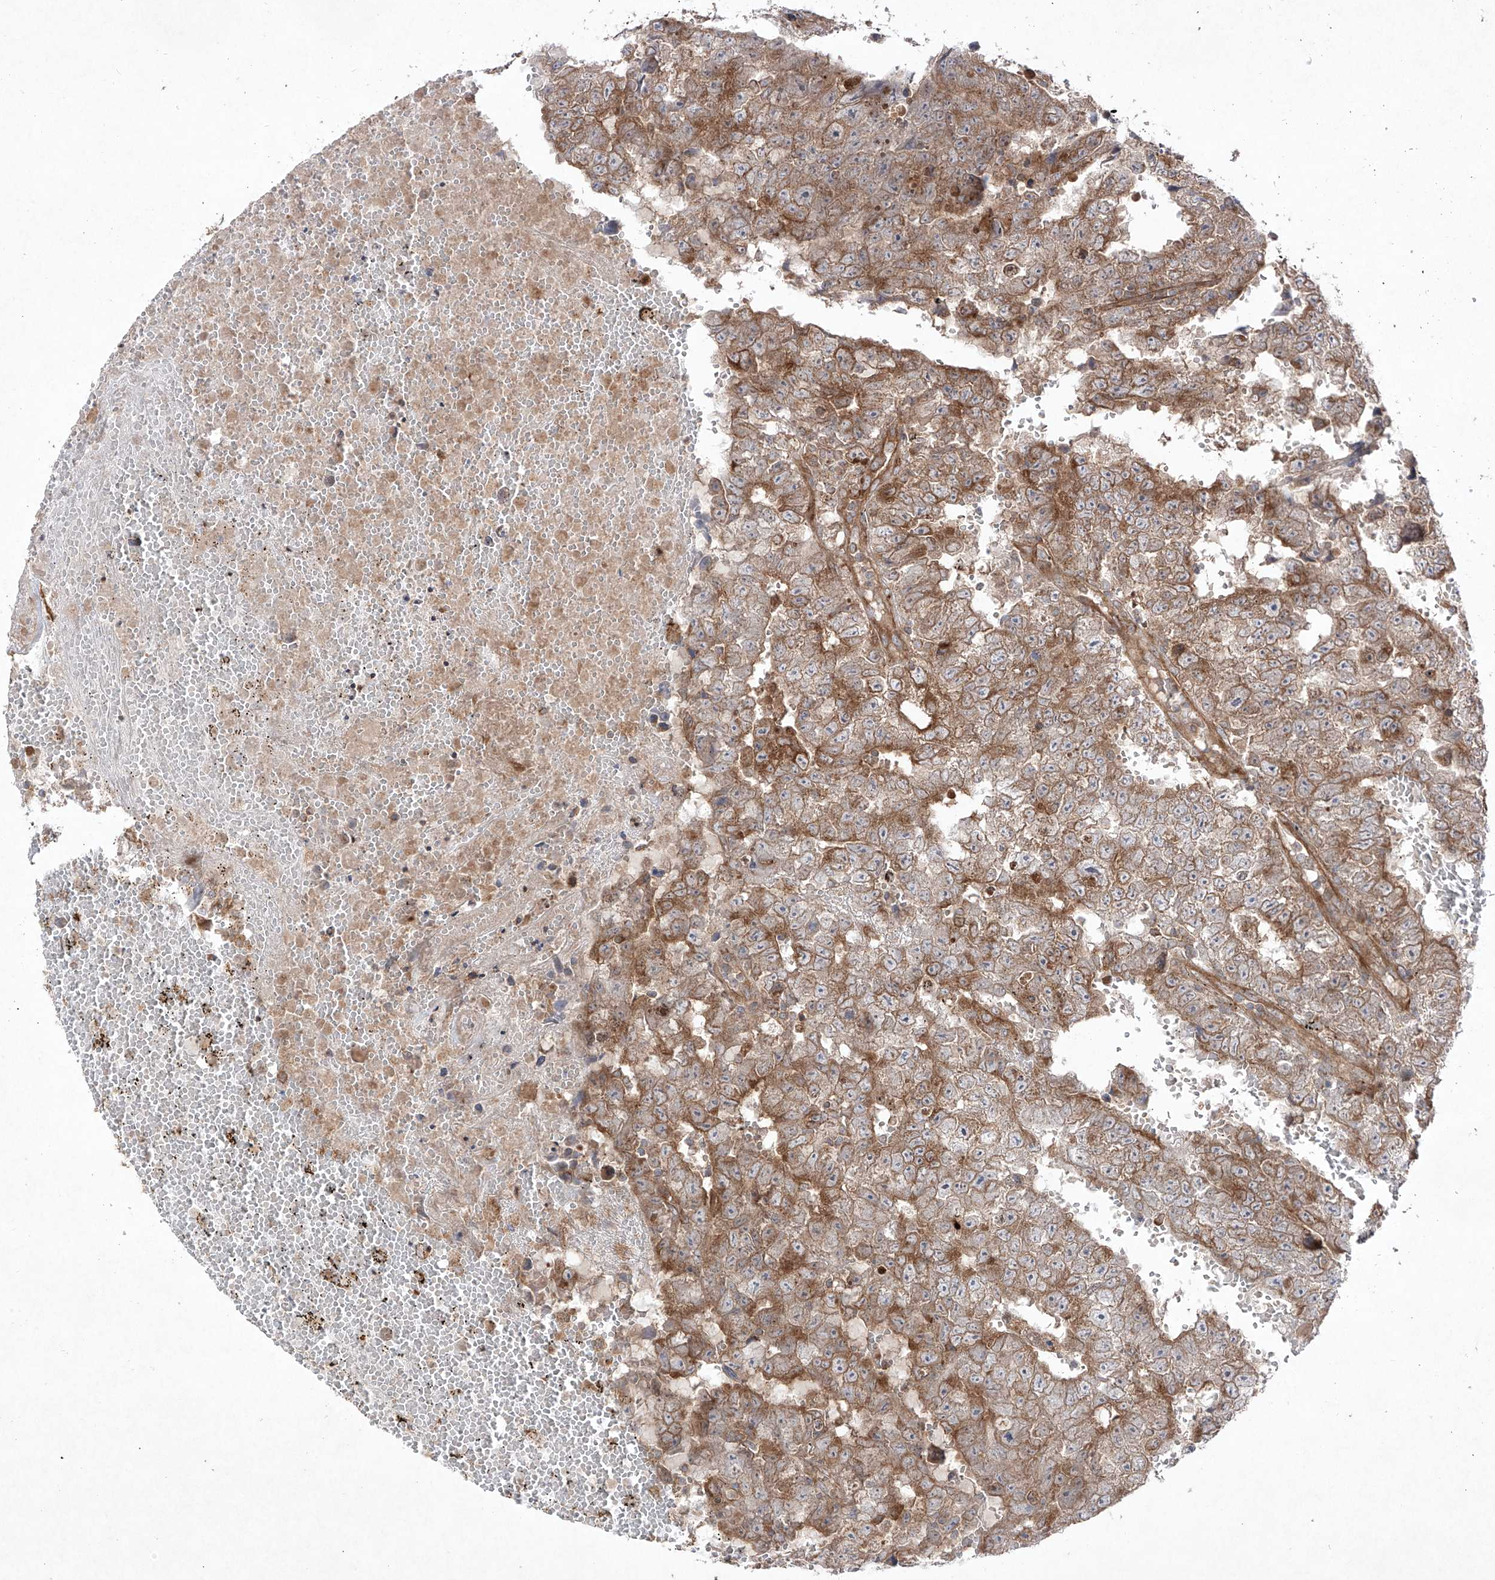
{"staining": {"intensity": "moderate", "quantity": ">75%", "location": "cytoplasmic/membranous"}, "tissue": "testis cancer", "cell_type": "Tumor cells", "image_type": "cancer", "snomed": [{"axis": "morphology", "description": "Carcinoma, Embryonal, NOS"}, {"axis": "topography", "description": "Testis"}], "caption": "Embryonal carcinoma (testis) stained with IHC exhibits moderate cytoplasmic/membranous expression in about >75% of tumor cells.", "gene": "YKT6", "patient": {"sex": "male", "age": 25}}